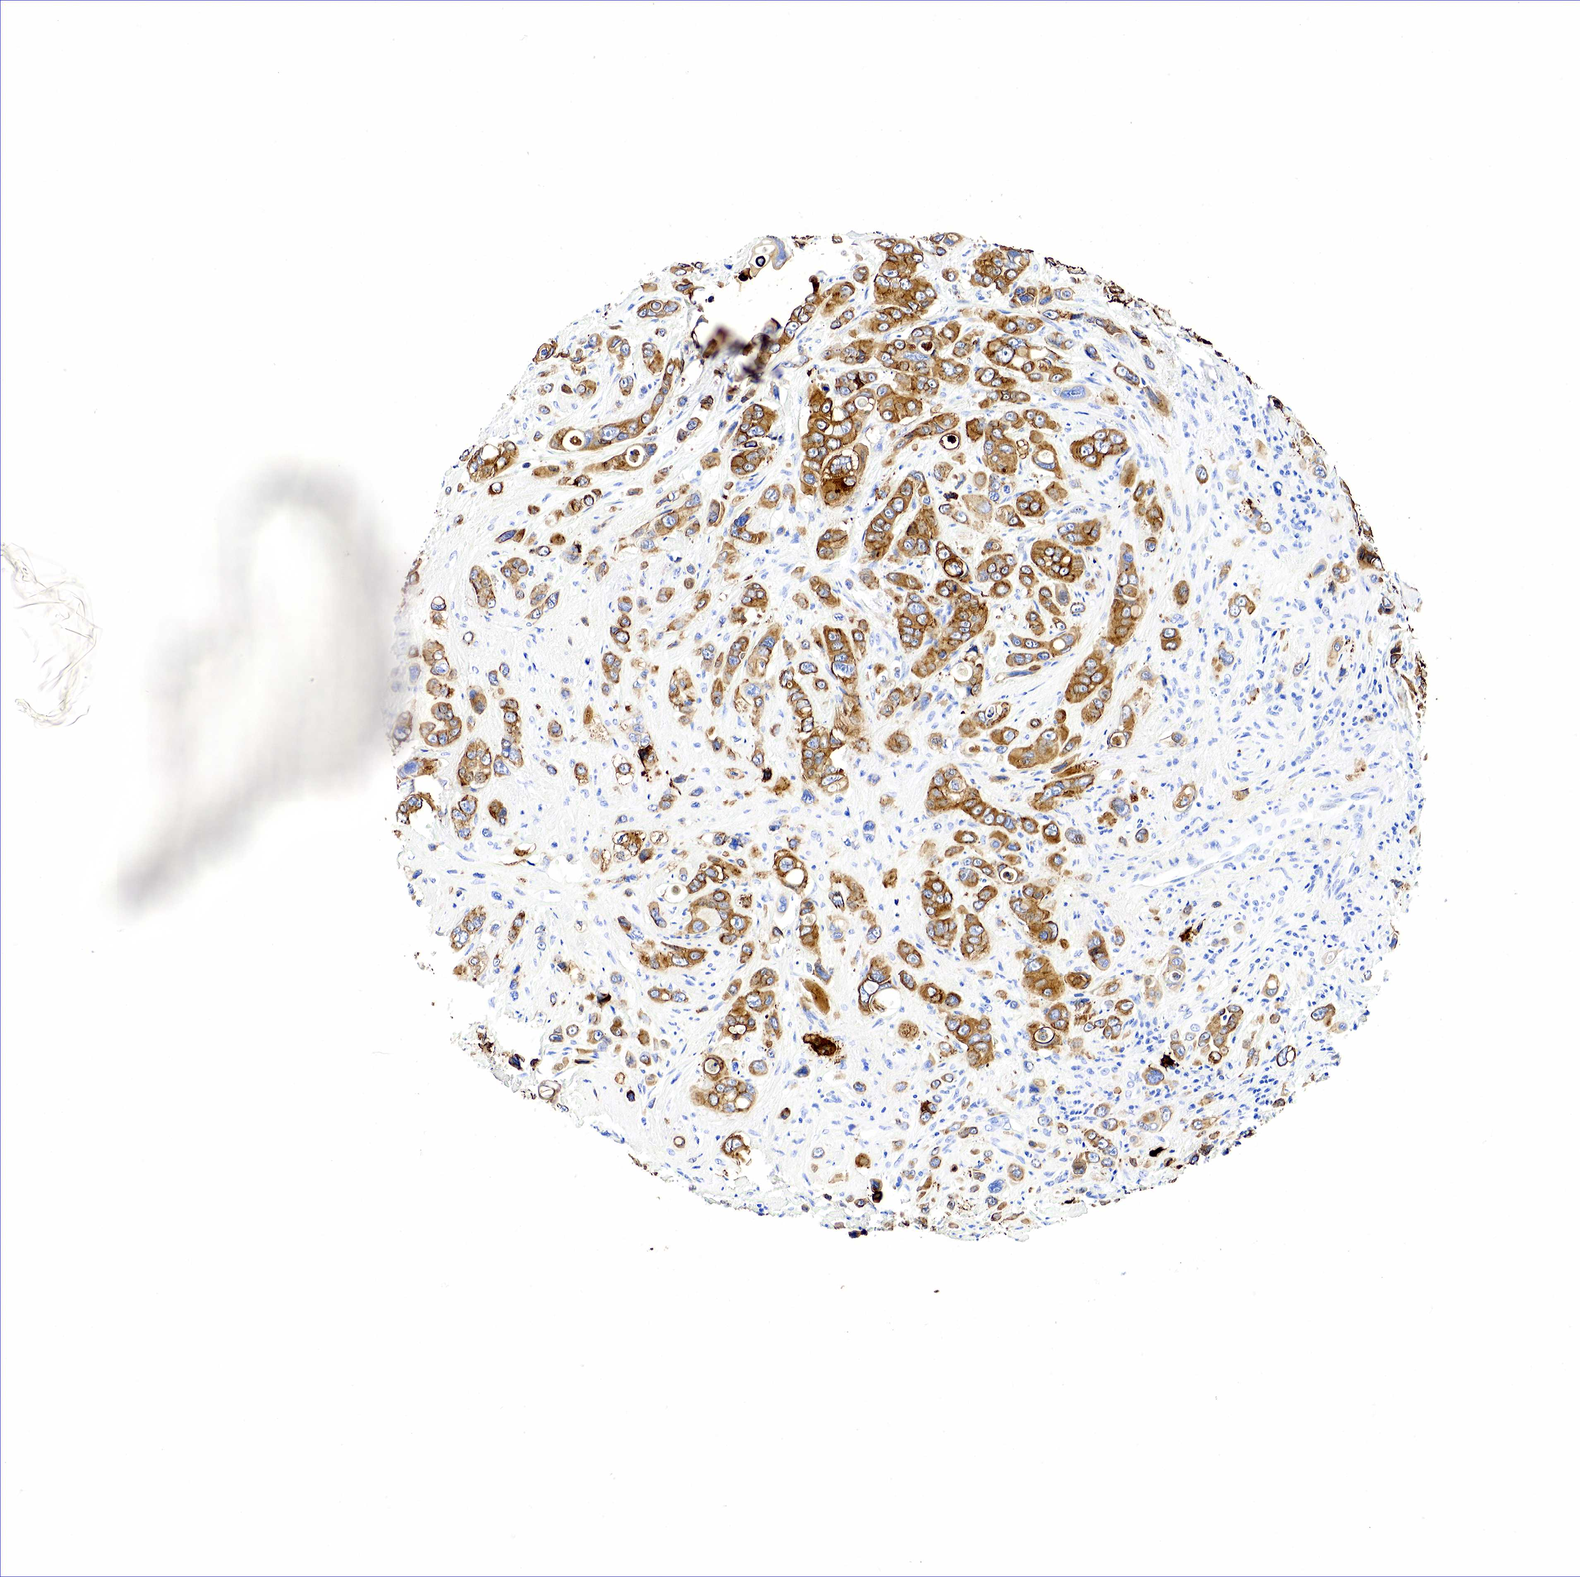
{"staining": {"intensity": "moderate", "quantity": ">75%", "location": "cytoplasmic/membranous"}, "tissue": "liver cancer", "cell_type": "Tumor cells", "image_type": "cancer", "snomed": [{"axis": "morphology", "description": "Cholangiocarcinoma"}, {"axis": "topography", "description": "Liver"}], "caption": "The image demonstrates staining of cholangiocarcinoma (liver), revealing moderate cytoplasmic/membranous protein expression (brown color) within tumor cells.", "gene": "KRT18", "patient": {"sex": "female", "age": 79}}